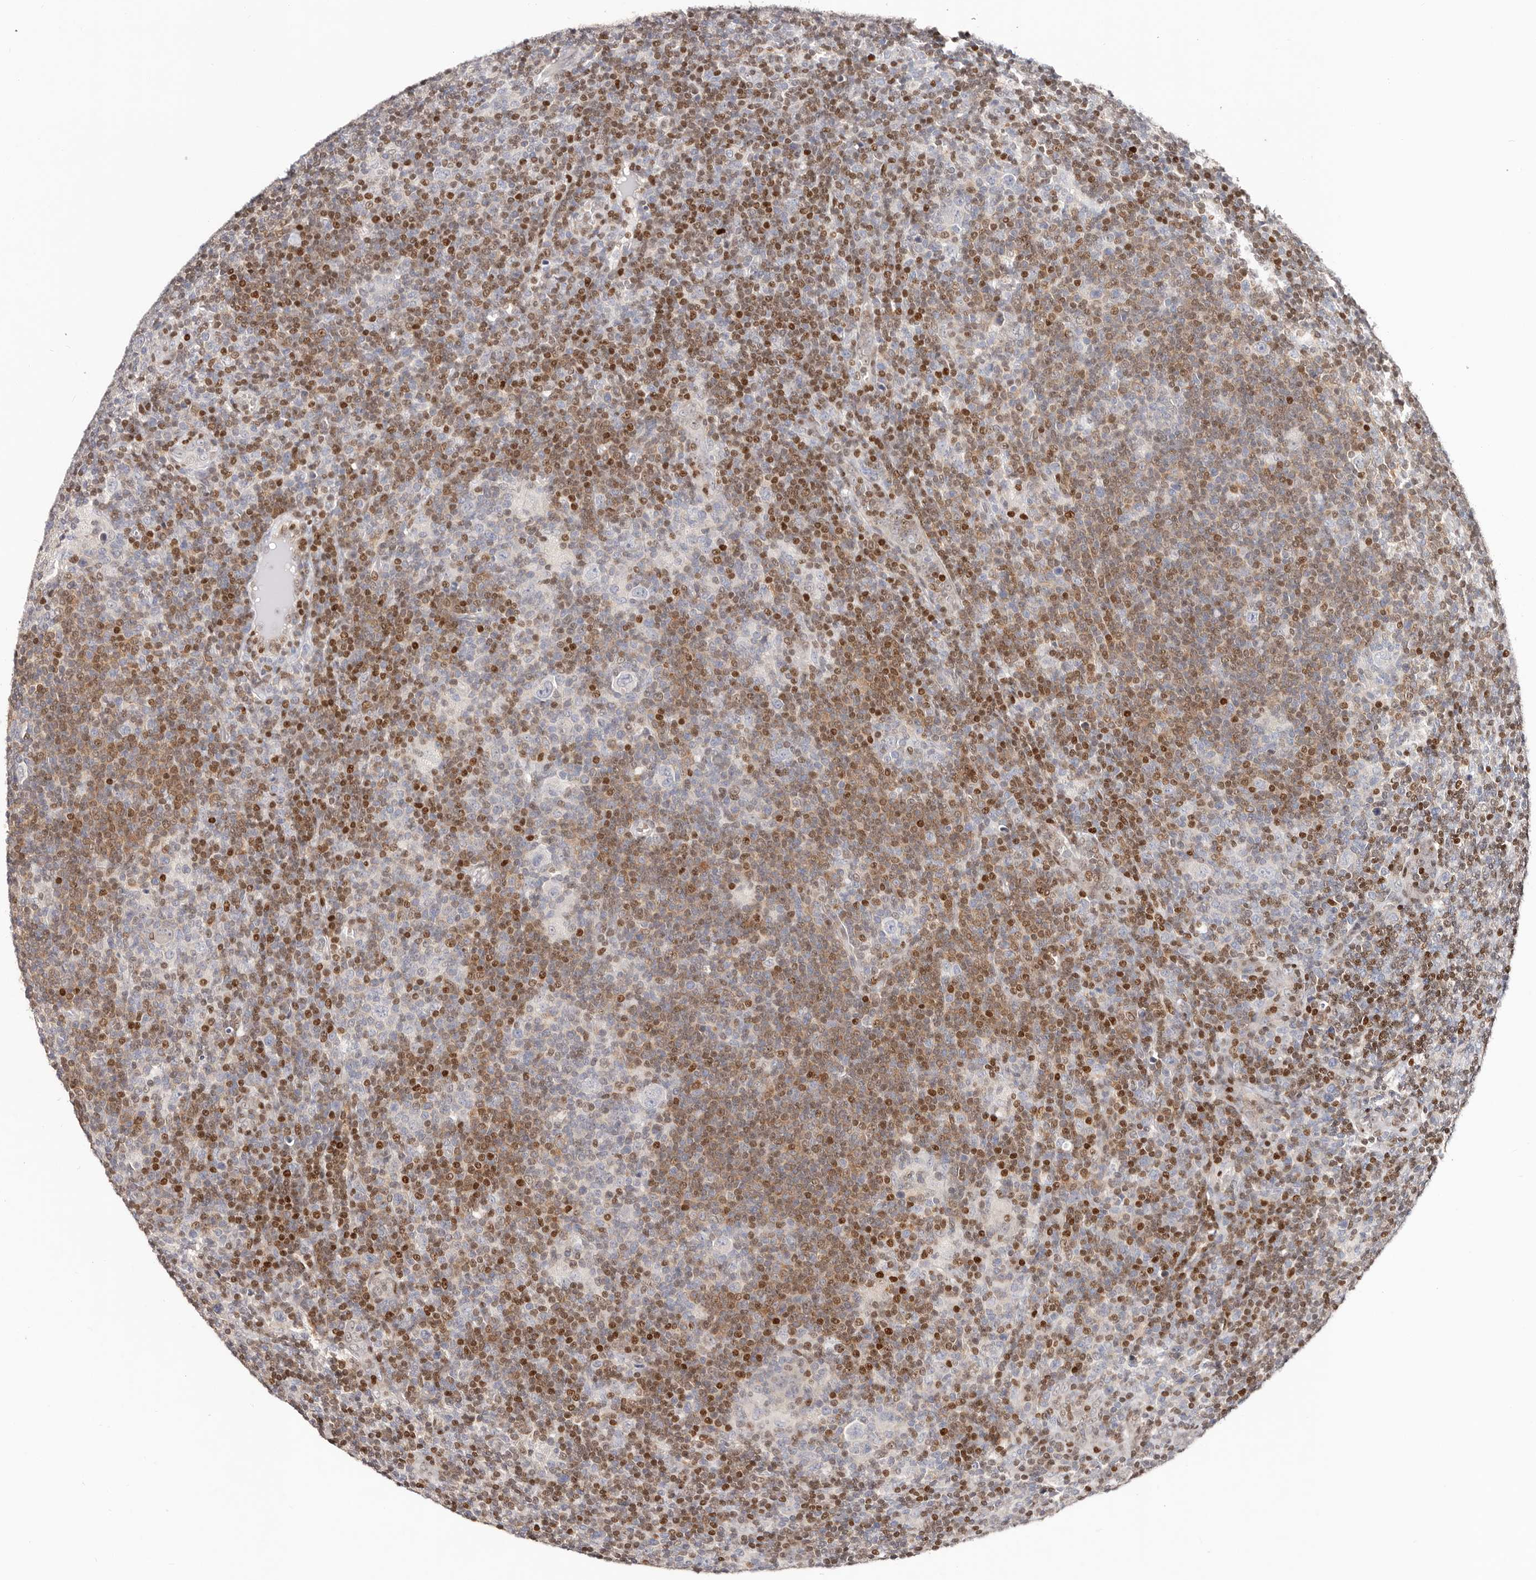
{"staining": {"intensity": "negative", "quantity": "none", "location": "none"}, "tissue": "lymphoma", "cell_type": "Tumor cells", "image_type": "cancer", "snomed": [{"axis": "morphology", "description": "Hodgkin's disease, NOS"}, {"axis": "topography", "description": "Lymph node"}], "caption": "The photomicrograph exhibits no staining of tumor cells in lymphoma.", "gene": "IQGAP3", "patient": {"sex": "female", "age": 57}}